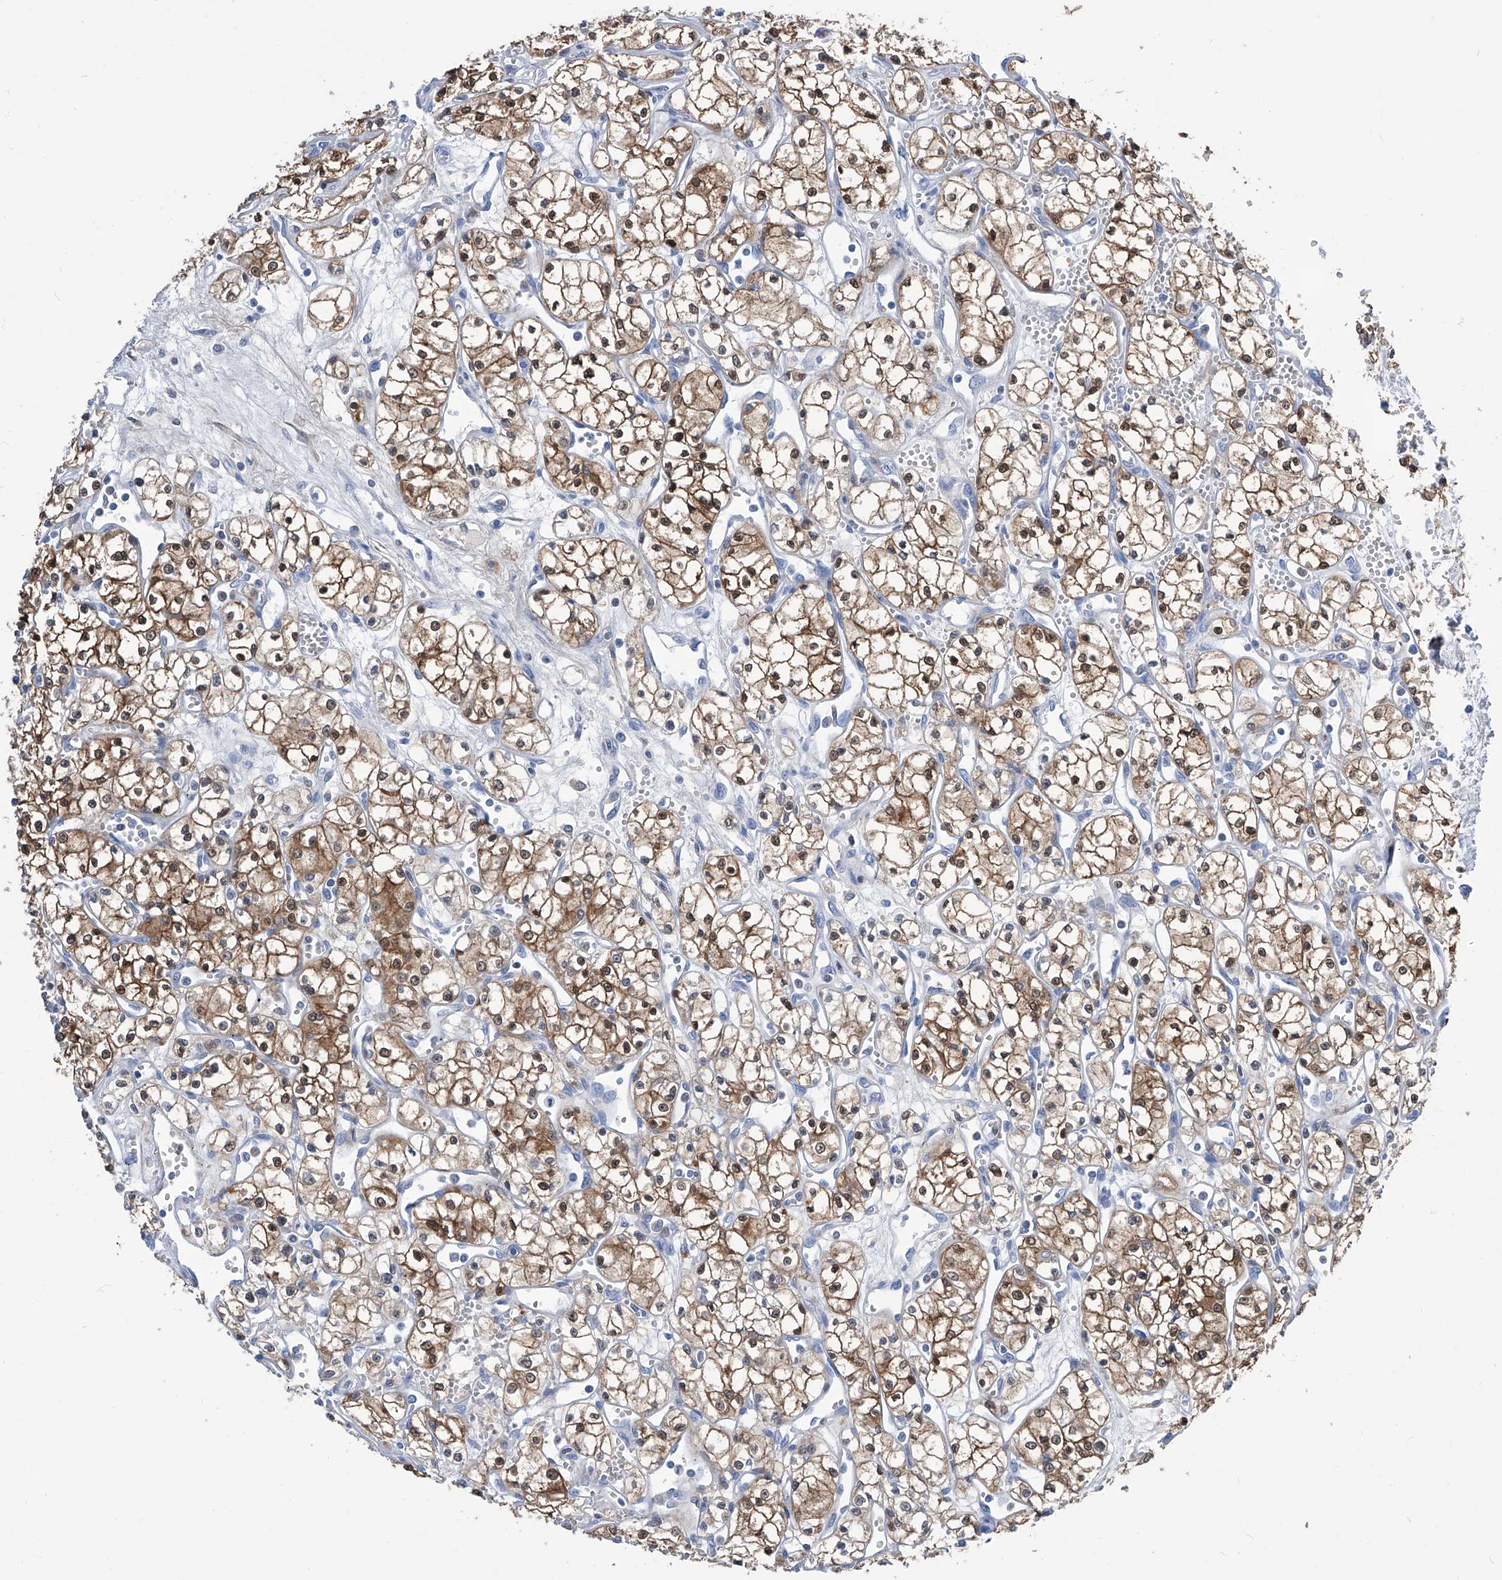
{"staining": {"intensity": "moderate", "quantity": ">75%", "location": "cytoplasmic/membranous,nuclear"}, "tissue": "renal cancer", "cell_type": "Tumor cells", "image_type": "cancer", "snomed": [{"axis": "morphology", "description": "Adenocarcinoma, NOS"}, {"axis": "topography", "description": "Kidney"}], "caption": "This image displays renal cancer (adenocarcinoma) stained with IHC to label a protein in brown. The cytoplasmic/membranous and nuclear of tumor cells show moderate positivity for the protein. Nuclei are counter-stained blue.", "gene": "IMPA2", "patient": {"sex": "male", "age": 59}}